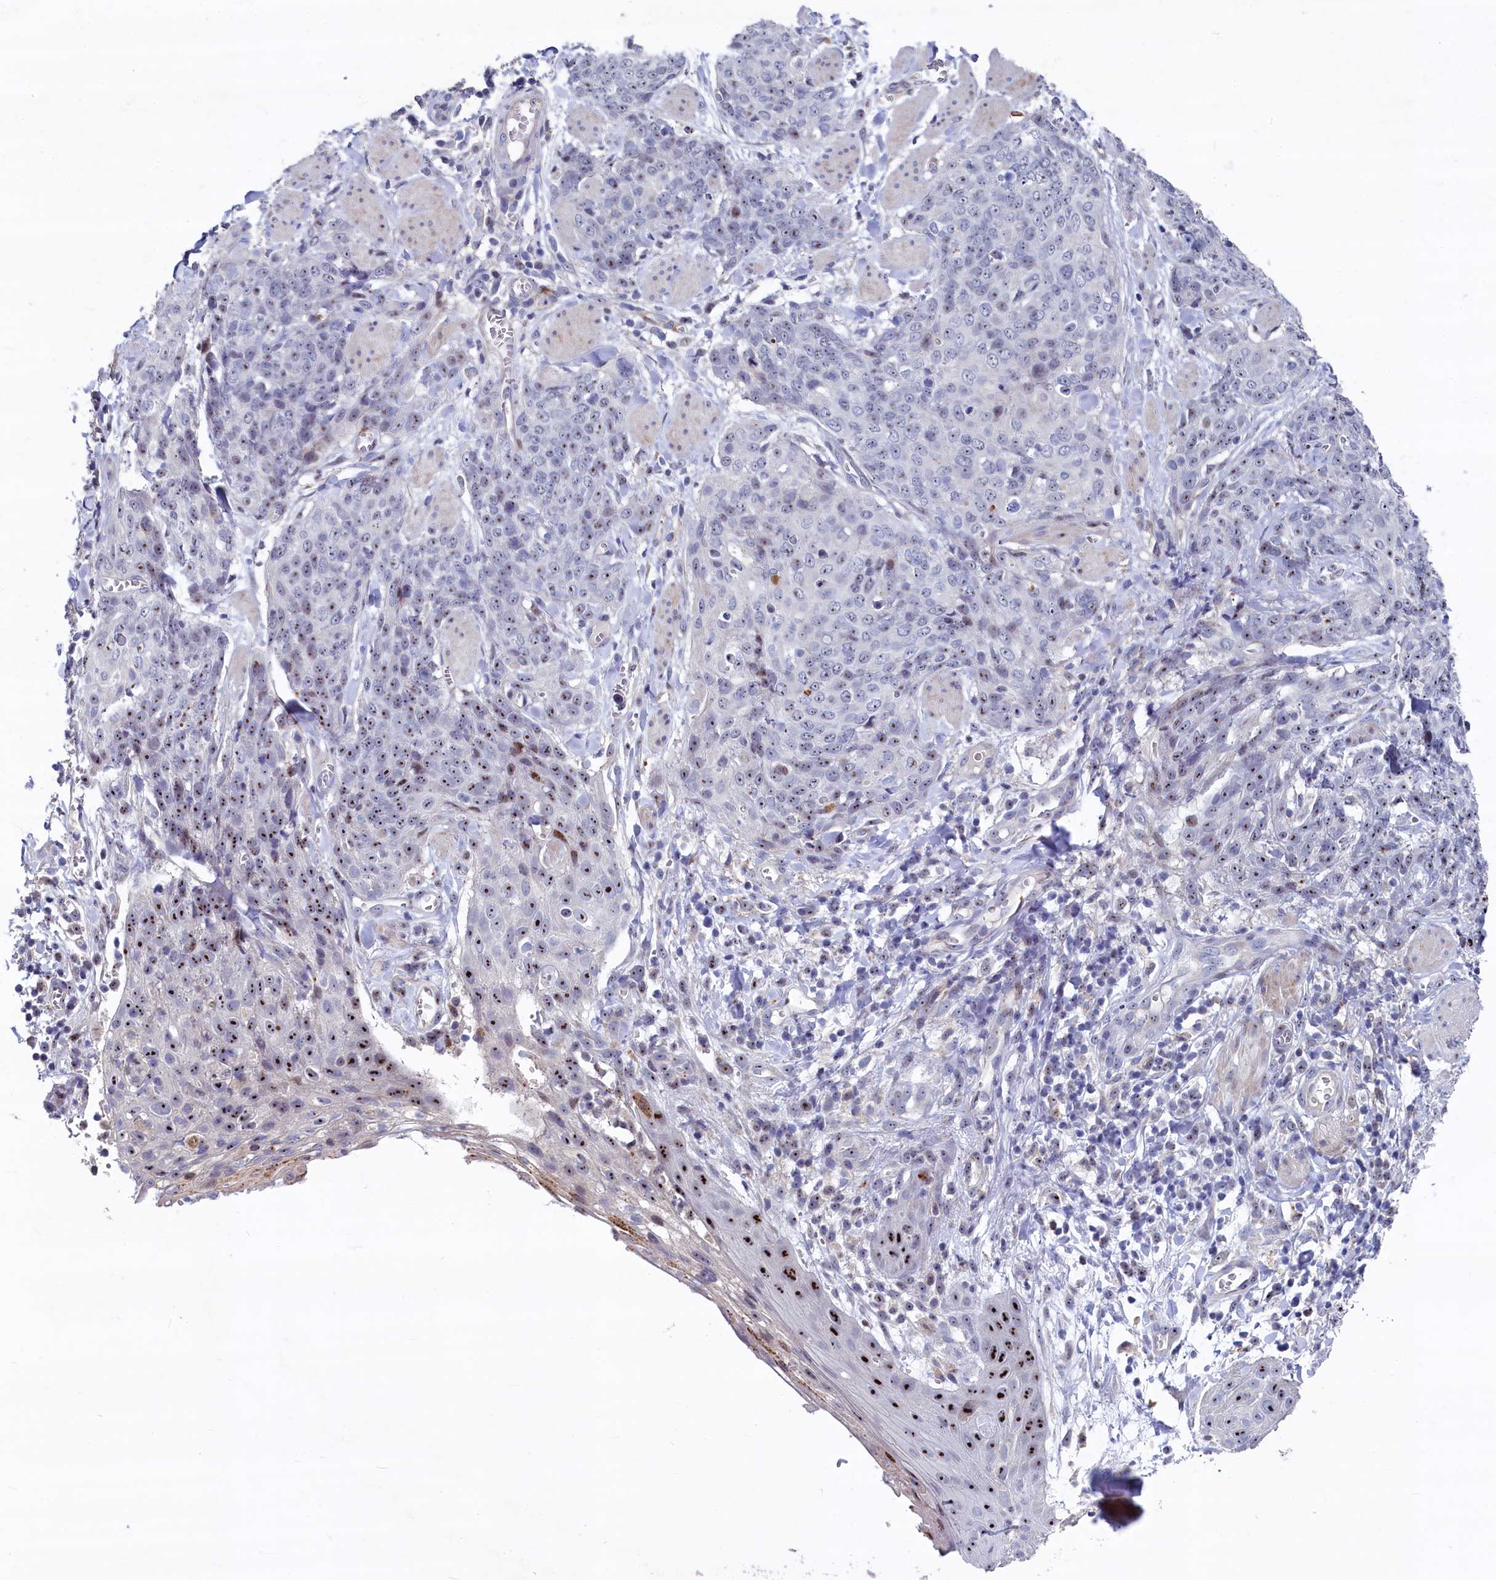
{"staining": {"intensity": "moderate", "quantity": "<25%", "location": "nuclear"}, "tissue": "skin cancer", "cell_type": "Tumor cells", "image_type": "cancer", "snomed": [{"axis": "morphology", "description": "Squamous cell carcinoma, NOS"}, {"axis": "topography", "description": "Skin"}, {"axis": "topography", "description": "Vulva"}], "caption": "Brown immunohistochemical staining in skin cancer shows moderate nuclear expression in approximately <25% of tumor cells.", "gene": "ASXL3", "patient": {"sex": "female", "age": 85}}